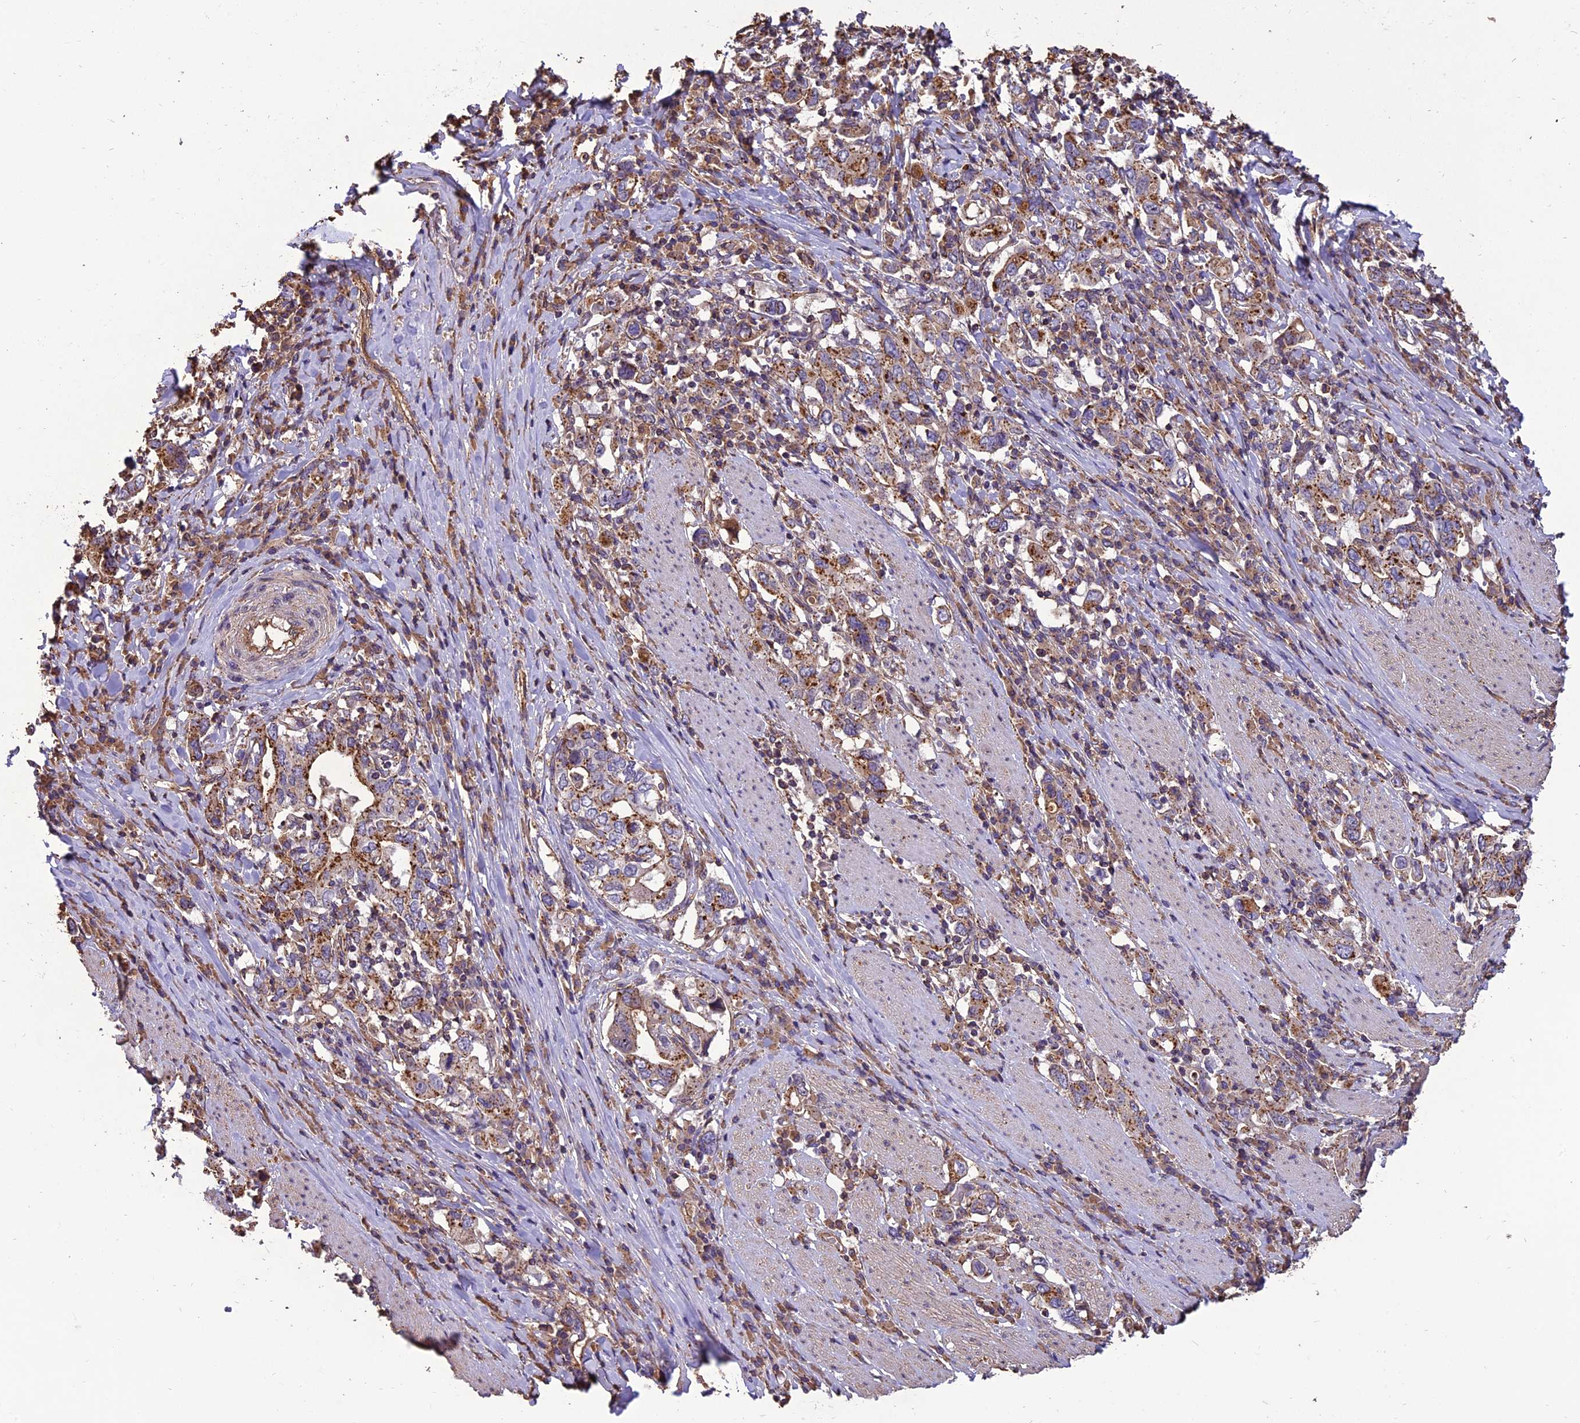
{"staining": {"intensity": "moderate", "quantity": "25%-75%", "location": "cytoplasmic/membranous"}, "tissue": "stomach cancer", "cell_type": "Tumor cells", "image_type": "cancer", "snomed": [{"axis": "morphology", "description": "Adenocarcinoma, NOS"}, {"axis": "topography", "description": "Stomach, upper"}, {"axis": "topography", "description": "Stomach"}], "caption": "Immunohistochemistry (IHC) image of human stomach cancer (adenocarcinoma) stained for a protein (brown), which reveals medium levels of moderate cytoplasmic/membranous expression in approximately 25%-75% of tumor cells.", "gene": "CHMP2A", "patient": {"sex": "male", "age": 62}}